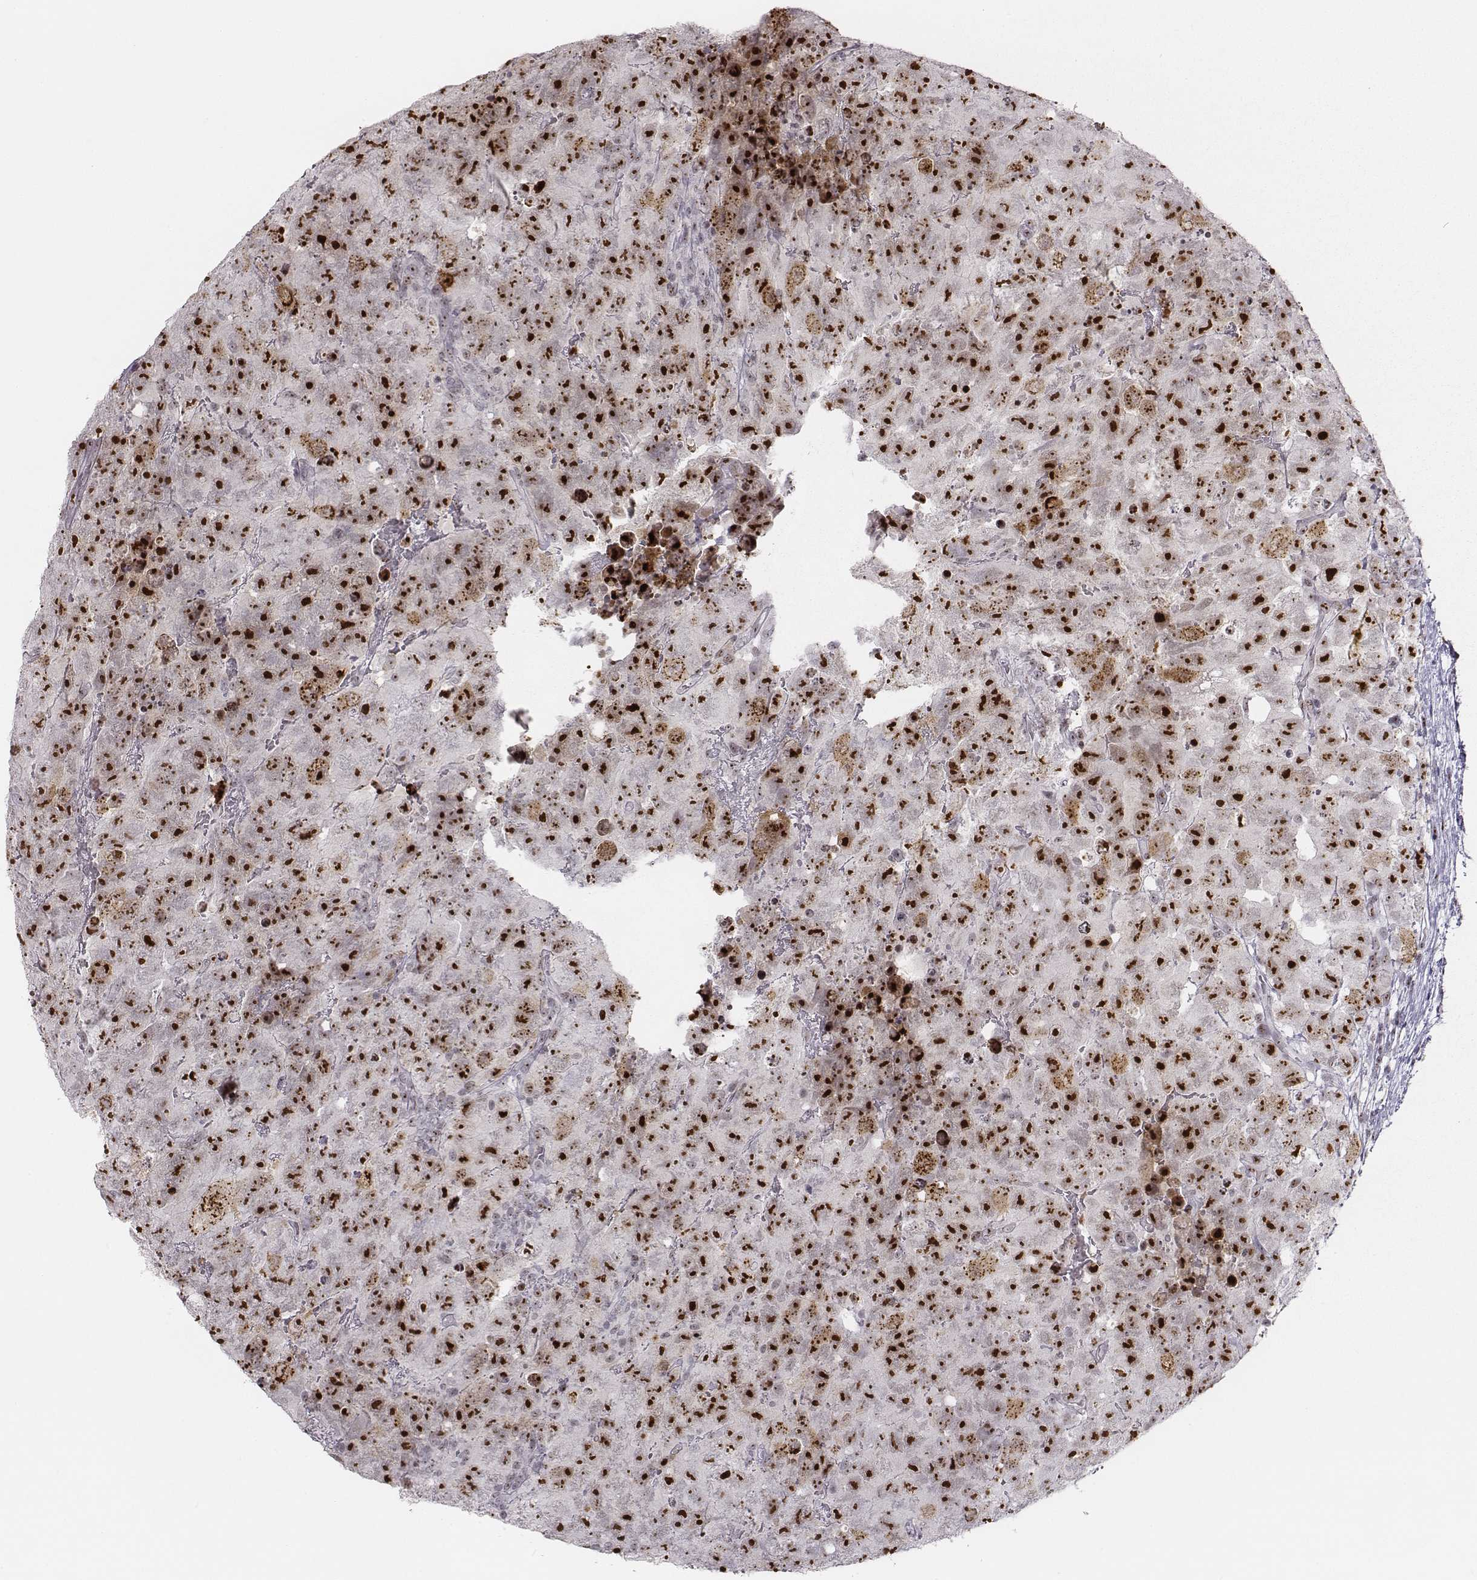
{"staining": {"intensity": "strong", "quantity": ">75%", "location": "nuclear"}, "tissue": "testis cancer", "cell_type": "Tumor cells", "image_type": "cancer", "snomed": [{"axis": "morphology", "description": "Carcinoma, Embryonal, NOS"}, {"axis": "topography", "description": "Testis"}], "caption": "An image of testis cancer (embryonal carcinoma) stained for a protein exhibits strong nuclear brown staining in tumor cells.", "gene": "NIFK", "patient": {"sex": "male", "age": 24}}